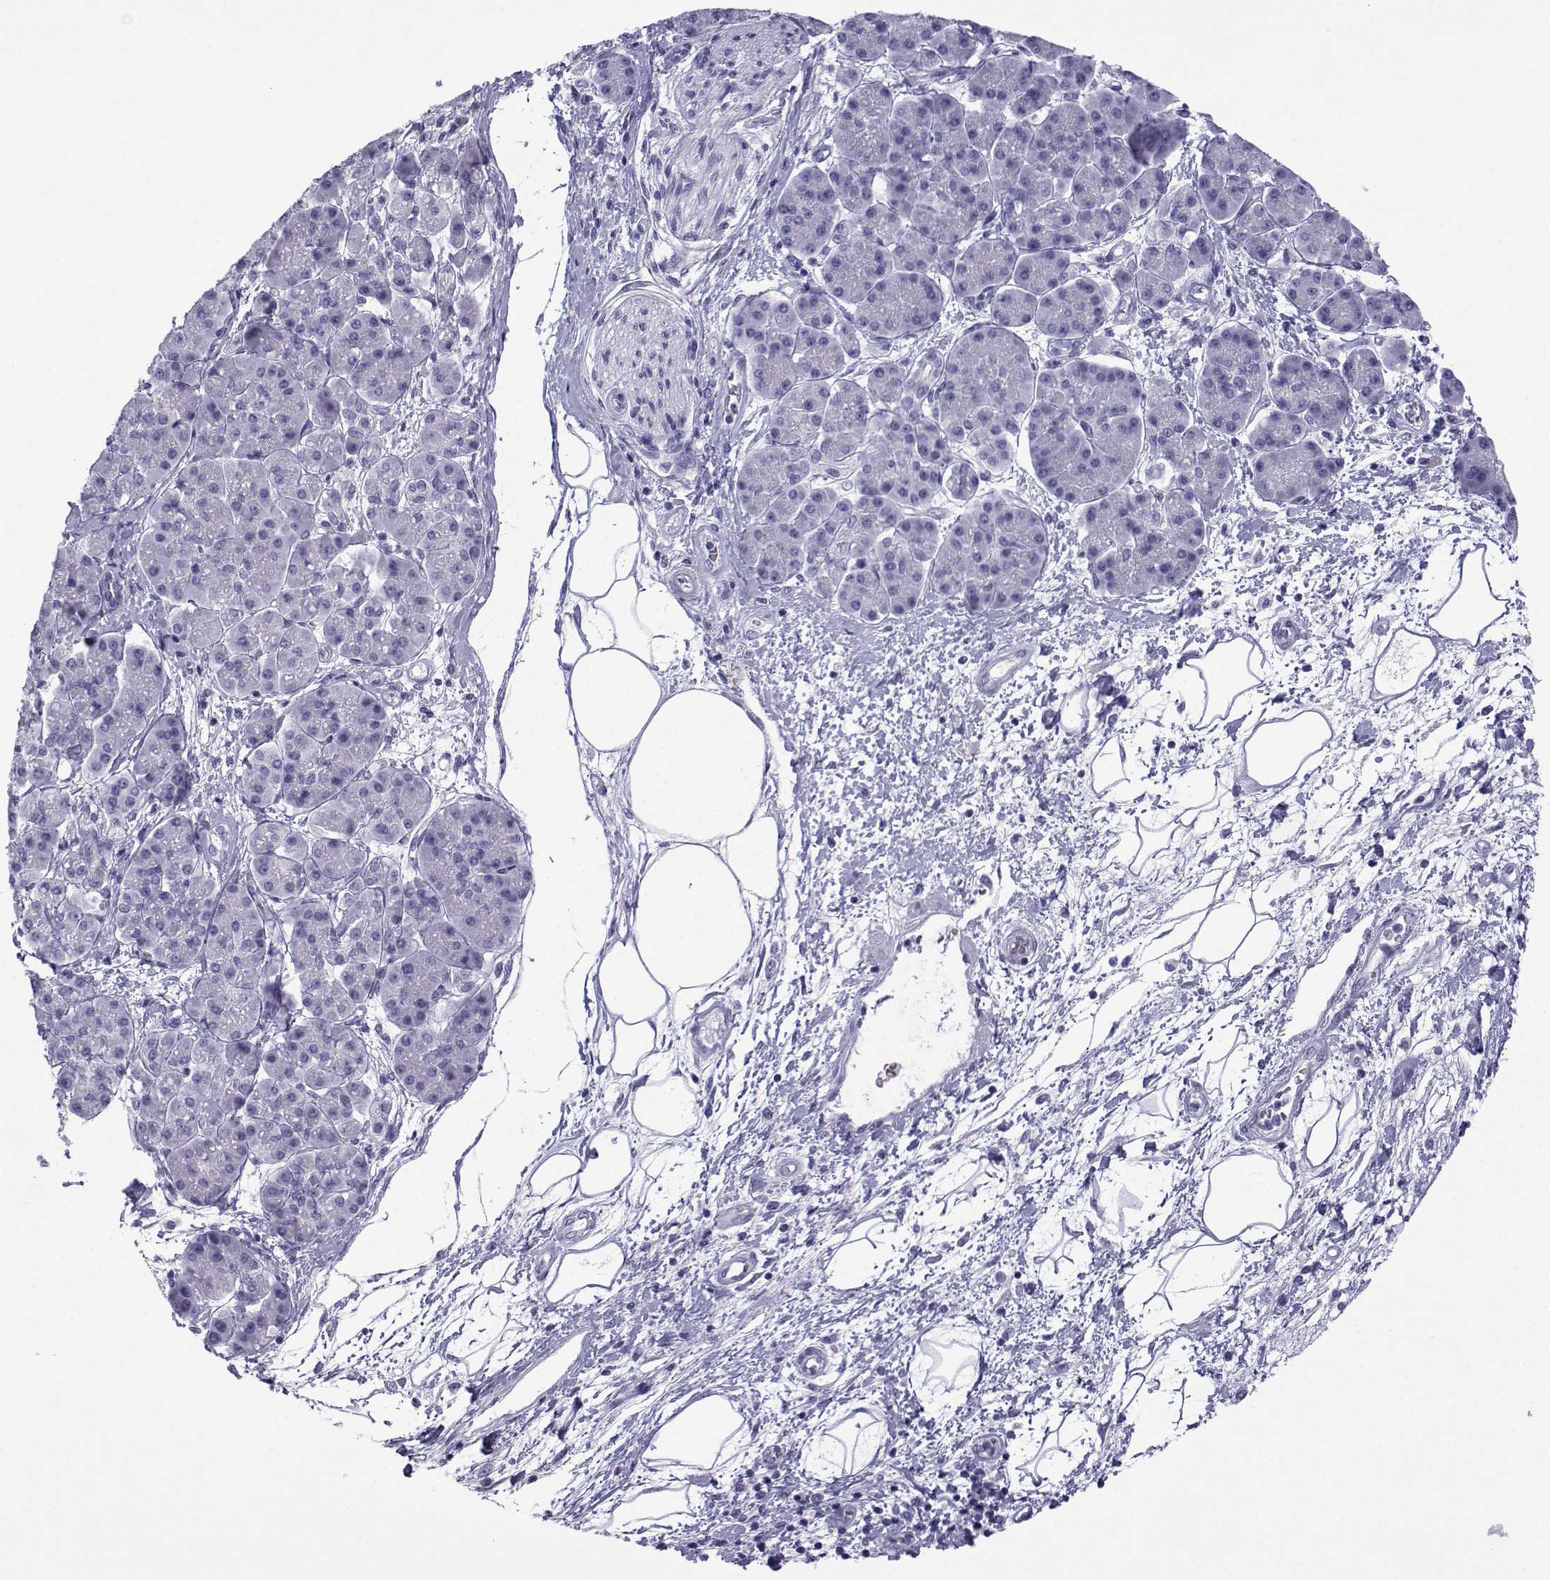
{"staining": {"intensity": "negative", "quantity": "none", "location": "none"}, "tissue": "pancreatic cancer", "cell_type": "Tumor cells", "image_type": "cancer", "snomed": [{"axis": "morphology", "description": "Adenocarcinoma, NOS"}, {"axis": "topography", "description": "Pancreas"}], "caption": "The photomicrograph demonstrates no significant expression in tumor cells of pancreatic cancer (adenocarcinoma). (Stains: DAB IHC with hematoxylin counter stain, Microscopy: brightfield microscopy at high magnification).", "gene": "TRIM46", "patient": {"sex": "female", "age": 73}}